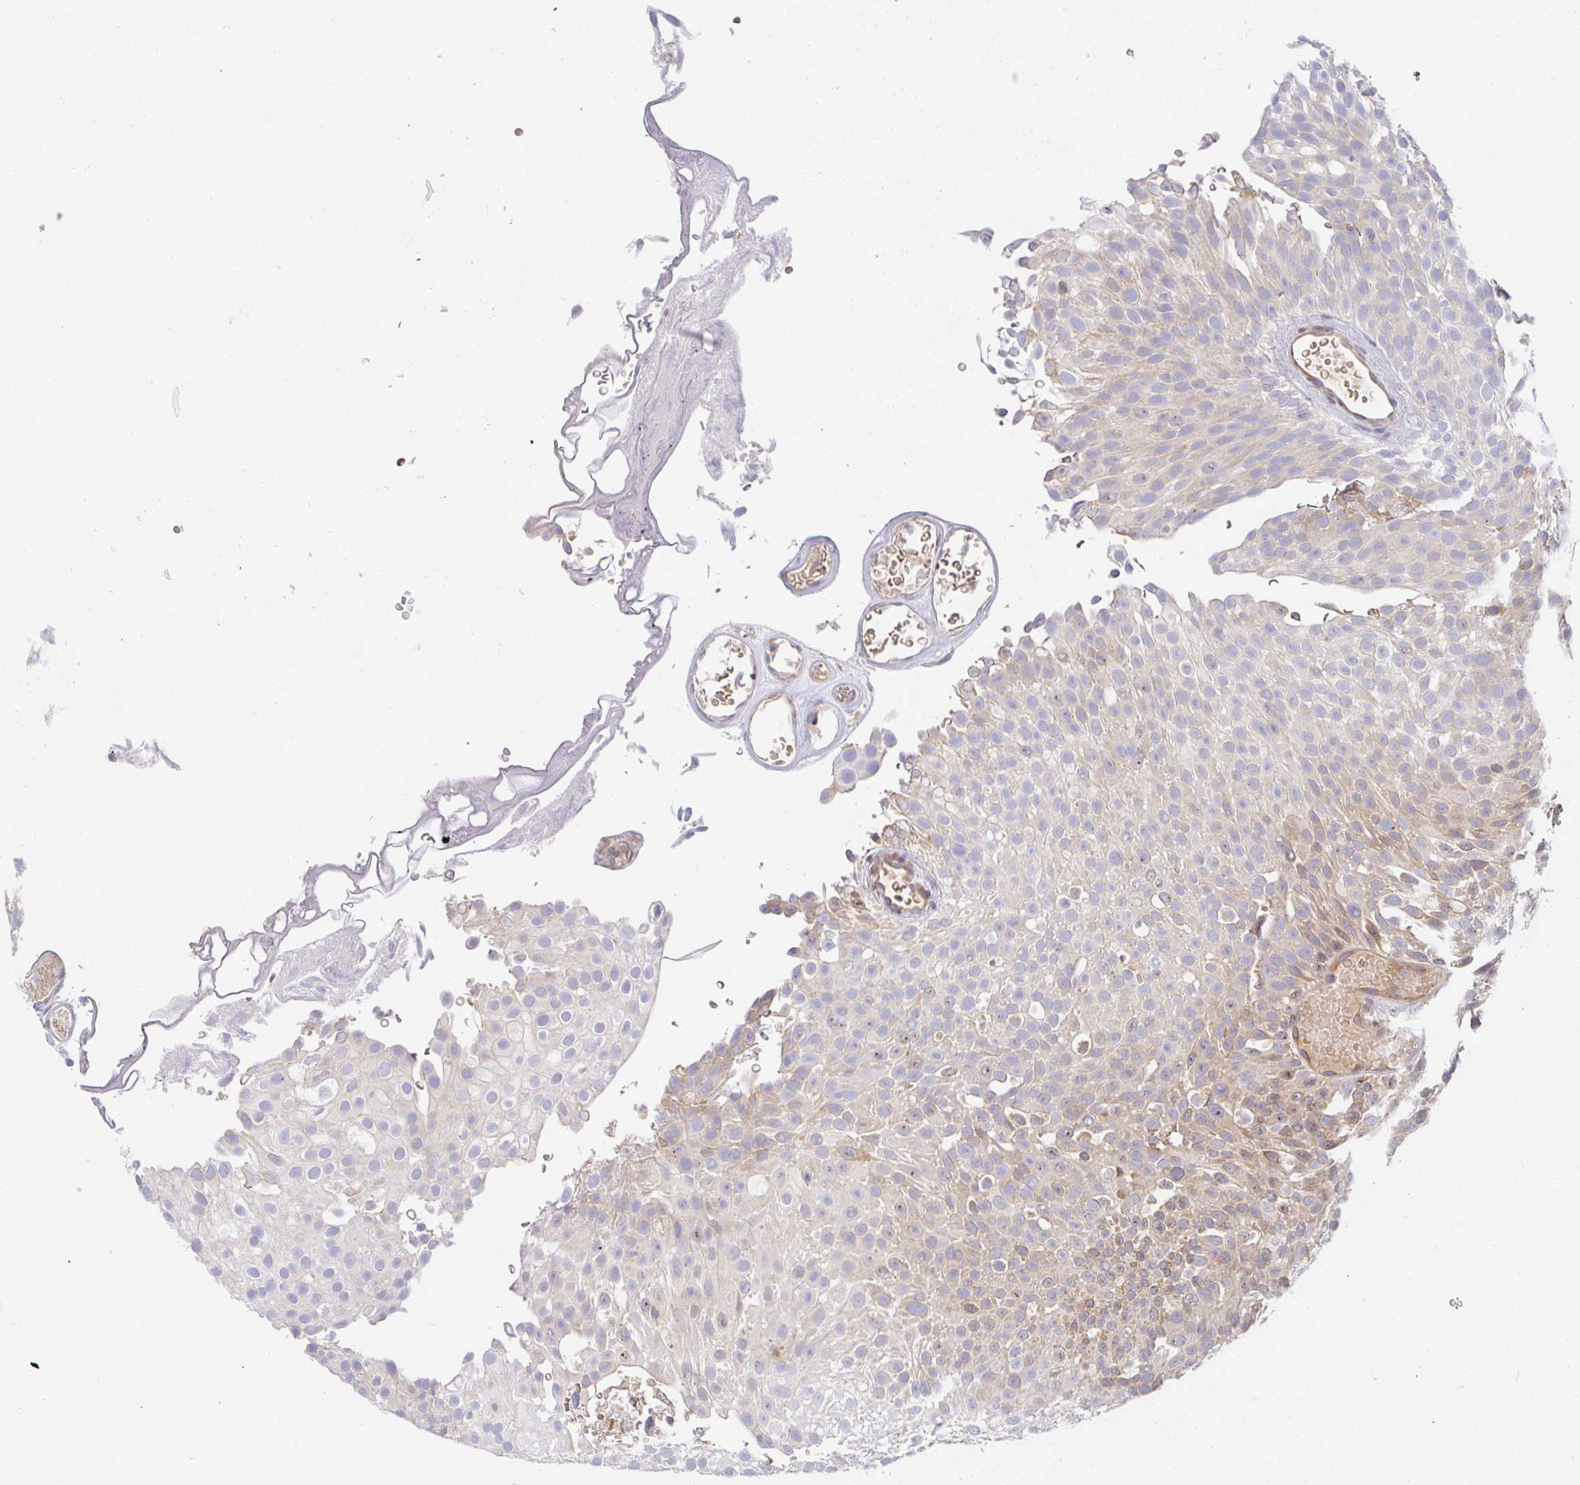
{"staining": {"intensity": "weak", "quantity": "<25%", "location": "cytoplasmic/membranous"}, "tissue": "urothelial cancer", "cell_type": "Tumor cells", "image_type": "cancer", "snomed": [{"axis": "morphology", "description": "Urothelial carcinoma, Low grade"}, {"axis": "topography", "description": "Urinary bladder"}], "caption": "Immunohistochemistry photomicrograph of neoplastic tissue: human urothelial carcinoma (low-grade) stained with DAB (3,3'-diaminobenzidine) demonstrates no significant protein expression in tumor cells. (DAB (3,3'-diaminobenzidine) IHC visualized using brightfield microscopy, high magnification).", "gene": "DERL2", "patient": {"sex": "male", "age": 78}}